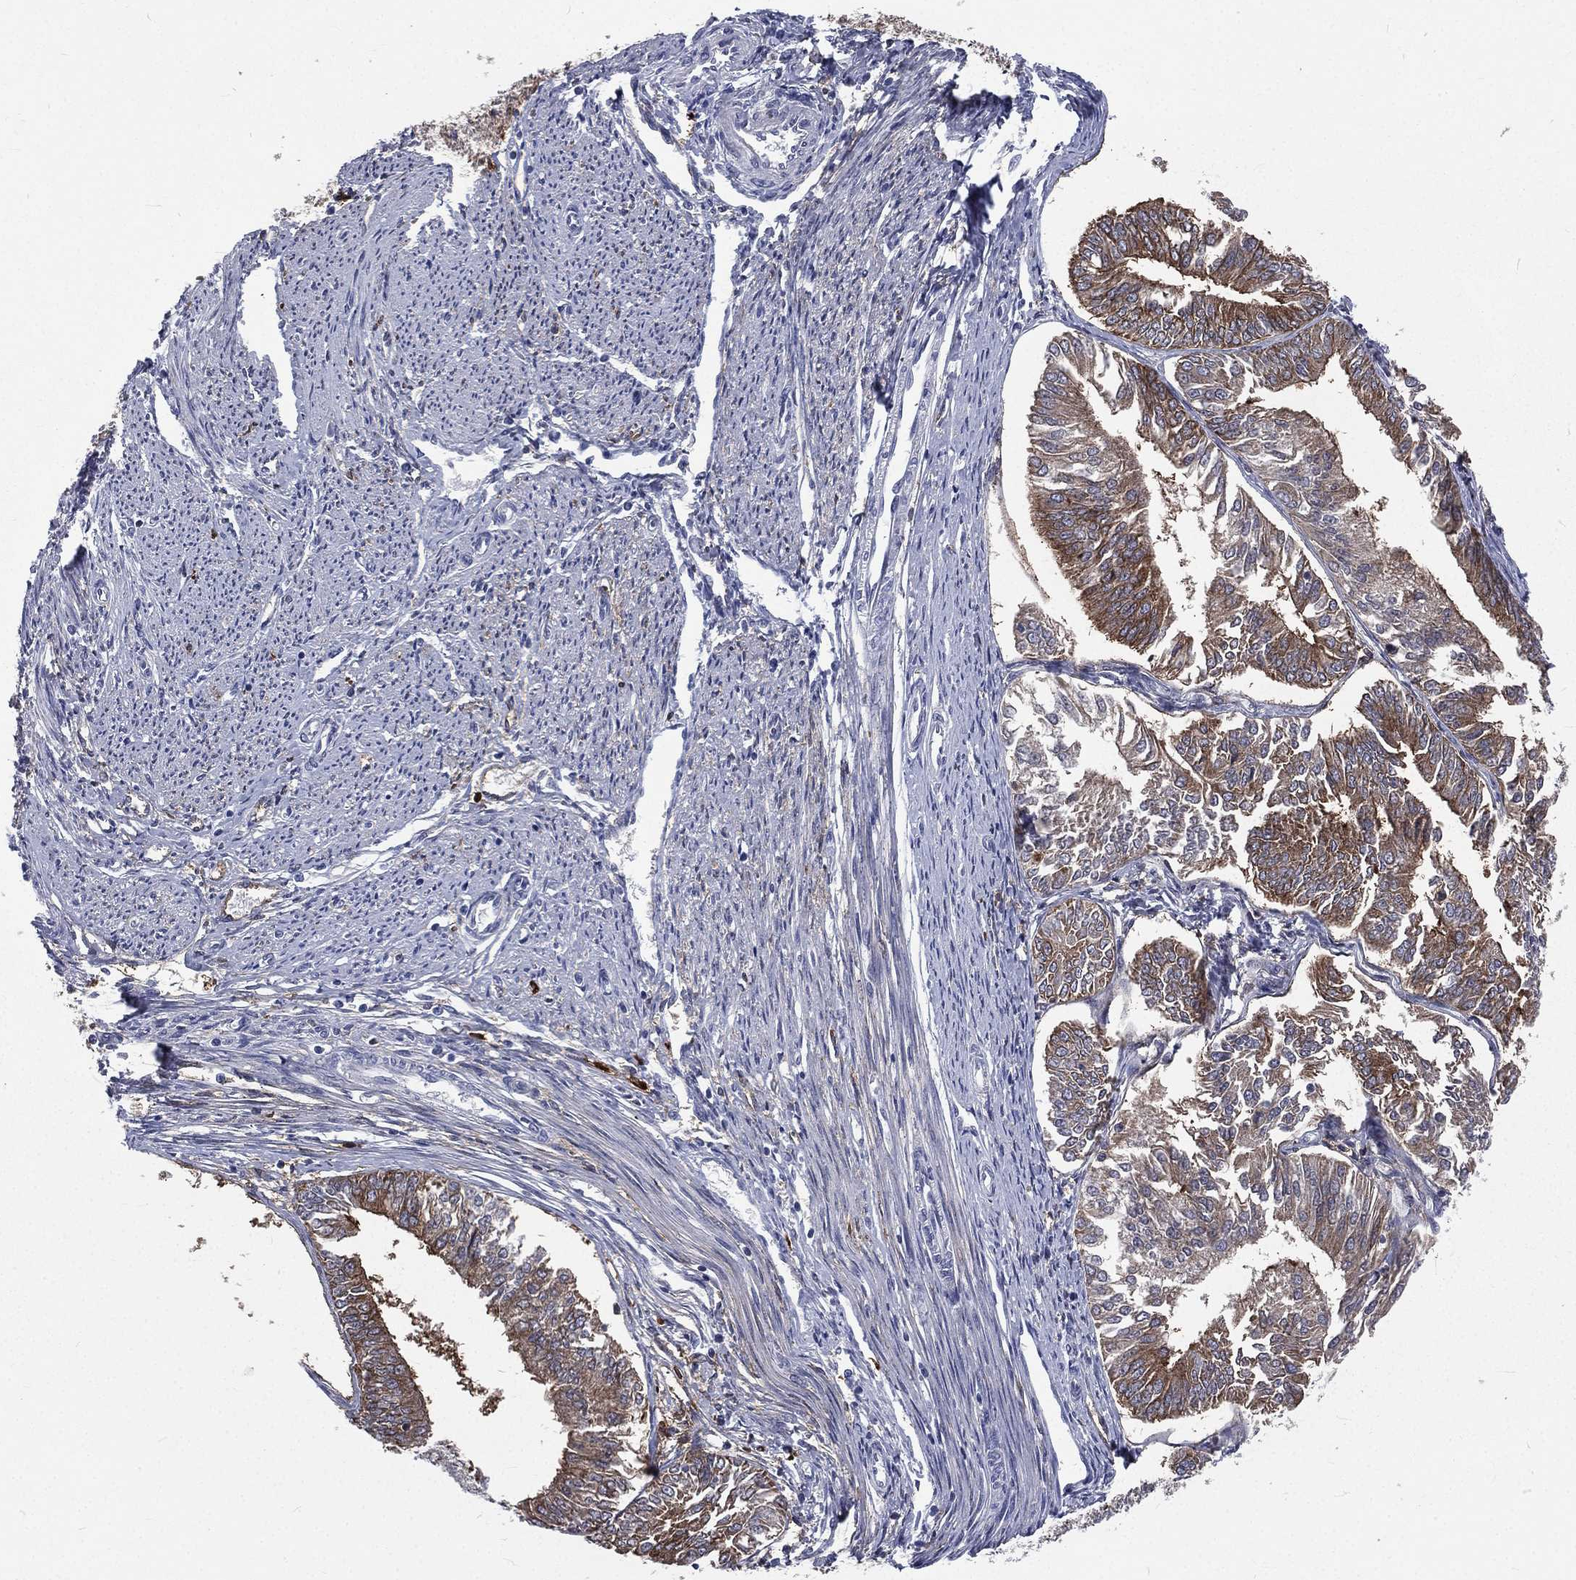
{"staining": {"intensity": "strong", "quantity": "<25%", "location": "cytoplasmic/membranous"}, "tissue": "endometrial cancer", "cell_type": "Tumor cells", "image_type": "cancer", "snomed": [{"axis": "morphology", "description": "Adenocarcinoma, NOS"}, {"axis": "topography", "description": "Endometrium"}], "caption": "This is a photomicrograph of immunohistochemistry staining of endometrial cancer (adenocarcinoma), which shows strong positivity in the cytoplasmic/membranous of tumor cells.", "gene": "BASP1", "patient": {"sex": "female", "age": 58}}